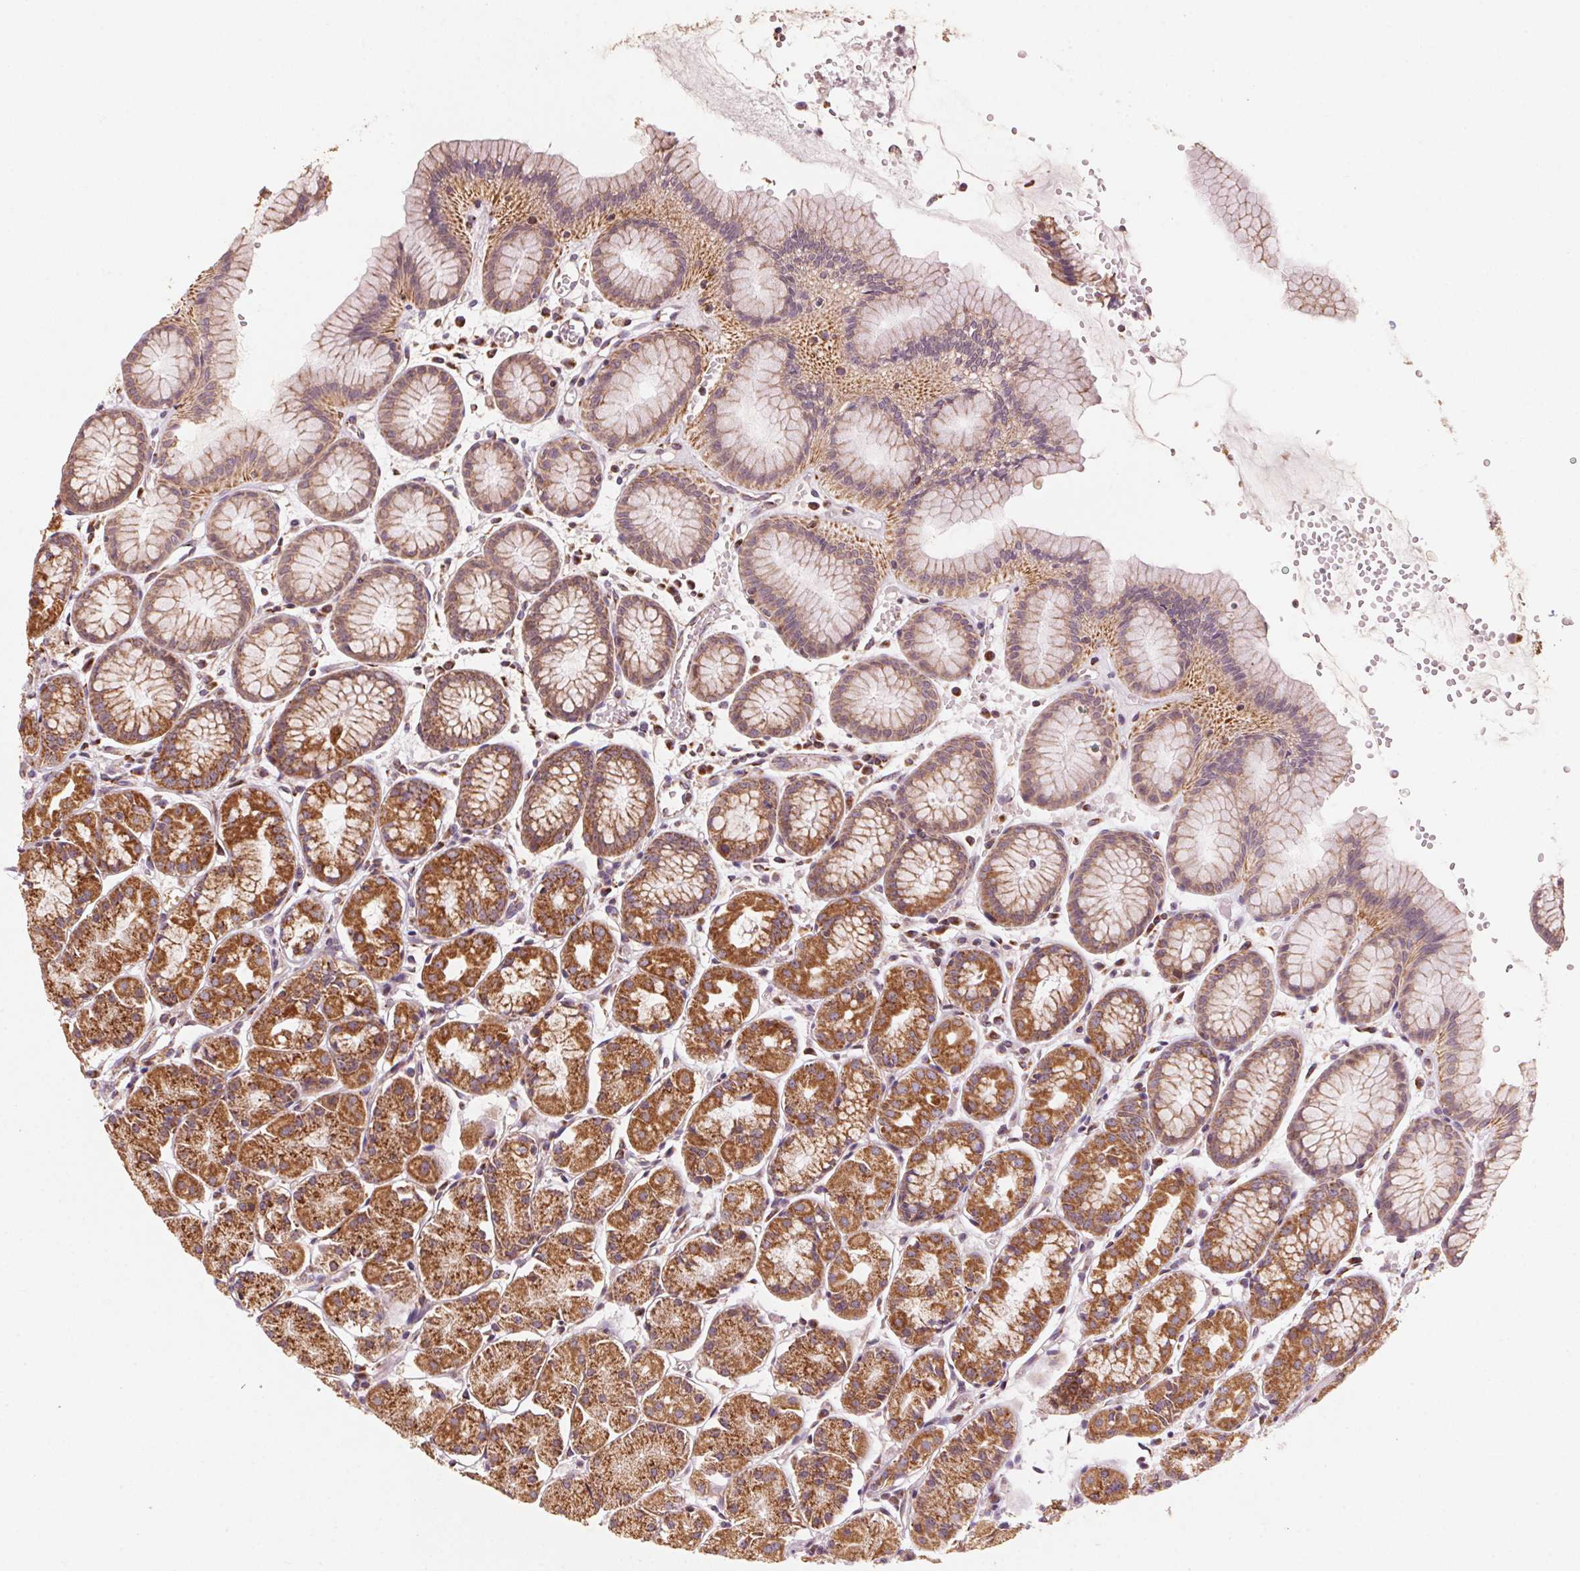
{"staining": {"intensity": "strong", "quantity": ">75%", "location": "cytoplasmic/membranous"}, "tissue": "stomach", "cell_type": "Glandular cells", "image_type": "normal", "snomed": [{"axis": "morphology", "description": "Normal tissue, NOS"}, {"axis": "topography", "description": "Stomach, upper"}], "caption": "A brown stain highlights strong cytoplasmic/membranous positivity of a protein in glandular cells of unremarkable human stomach.", "gene": "TOMM70", "patient": {"sex": "male", "age": 47}}